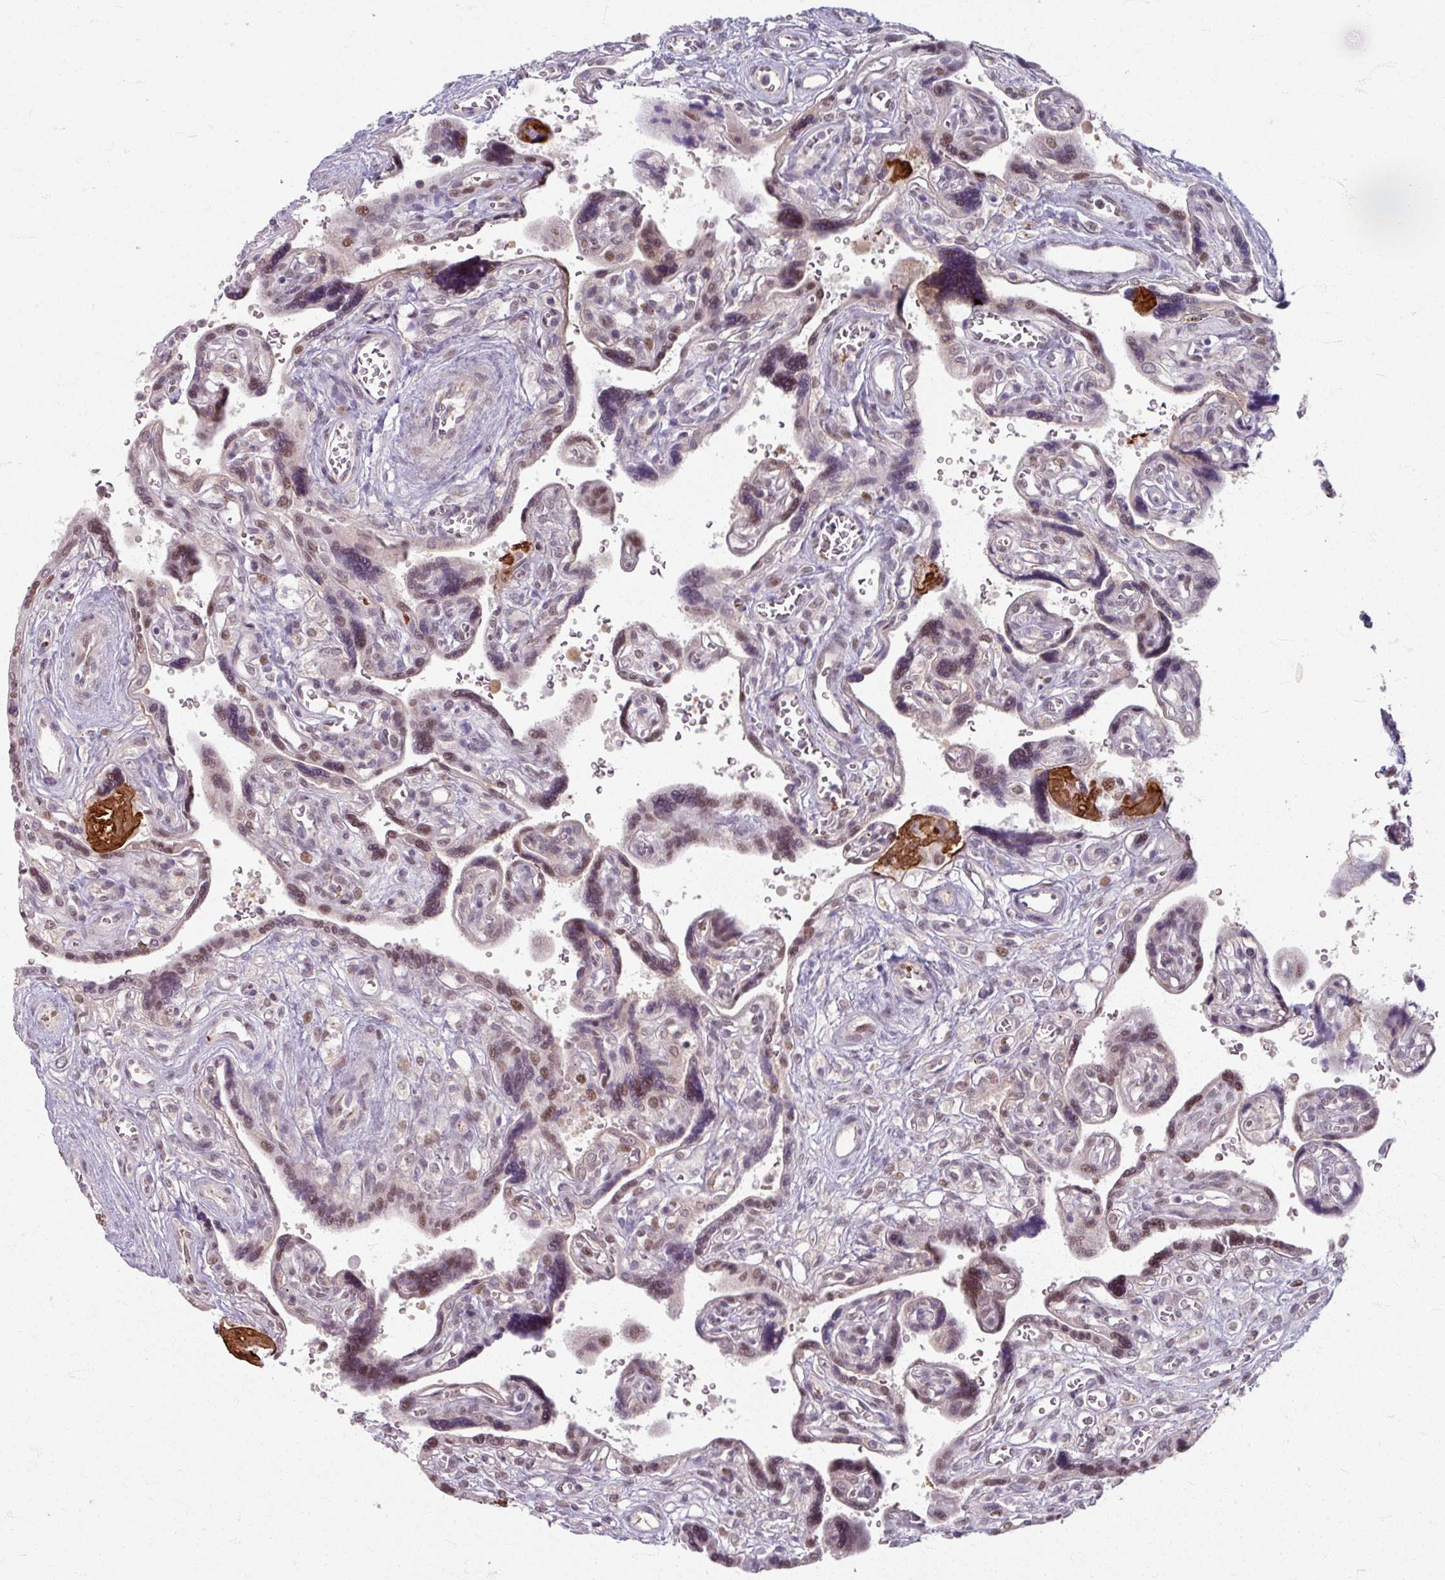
{"staining": {"intensity": "moderate", "quantity": "25%-75%", "location": "nuclear"}, "tissue": "placenta", "cell_type": "Decidual cells", "image_type": "normal", "snomed": [{"axis": "morphology", "description": "Normal tissue, NOS"}, {"axis": "topography", "description": "Placenta"}], "caption": "Immunohistochemical staining of benign placenta exhibits medium levels of moderate nuclear positivity in about 25%-75% of decidual cells.", "gene": "KLC3", "patient": {"sex": "female", "age": 39}}